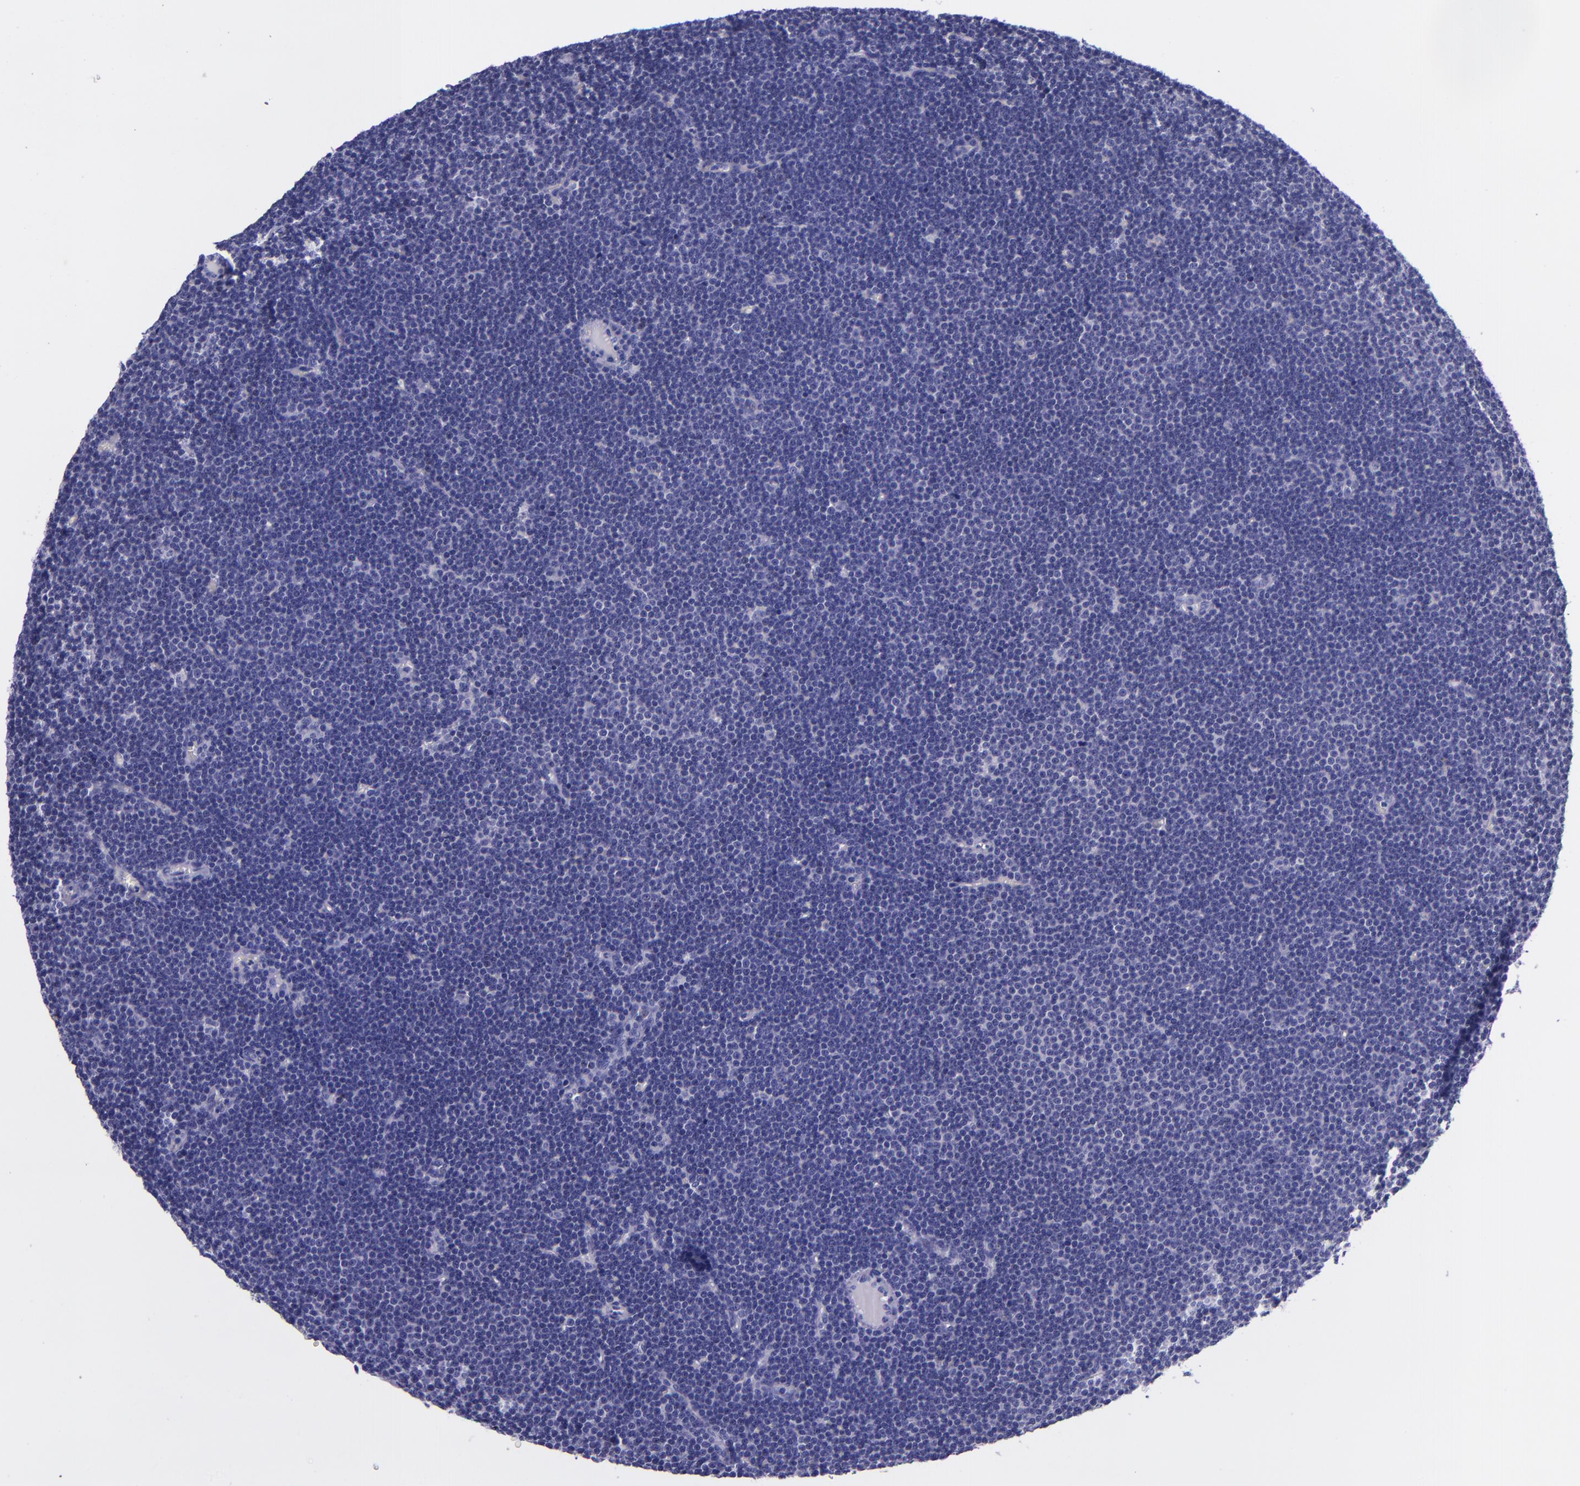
{"staining": {"intensity": "negative", "quantity": "none", "location": "none"}, "tissue": "lymphoma", "cell_type": "Tumor cells", "image_type": "cancer", "snomed": [{"axis": "morphology", "description": "Malignant lymphoma, non-Hodgkin's type, Low grade"}, {"axis": "topography", "description": "Lymph node"}], "caption": "Immunohistochemistry (IHC) image of neoplastic tissue: human lymphoma stained with DAB demonstrates no significant protein expression in tumor cells.", "gene": "KRT4", "patient": {"sex": "female", "age": 73}}